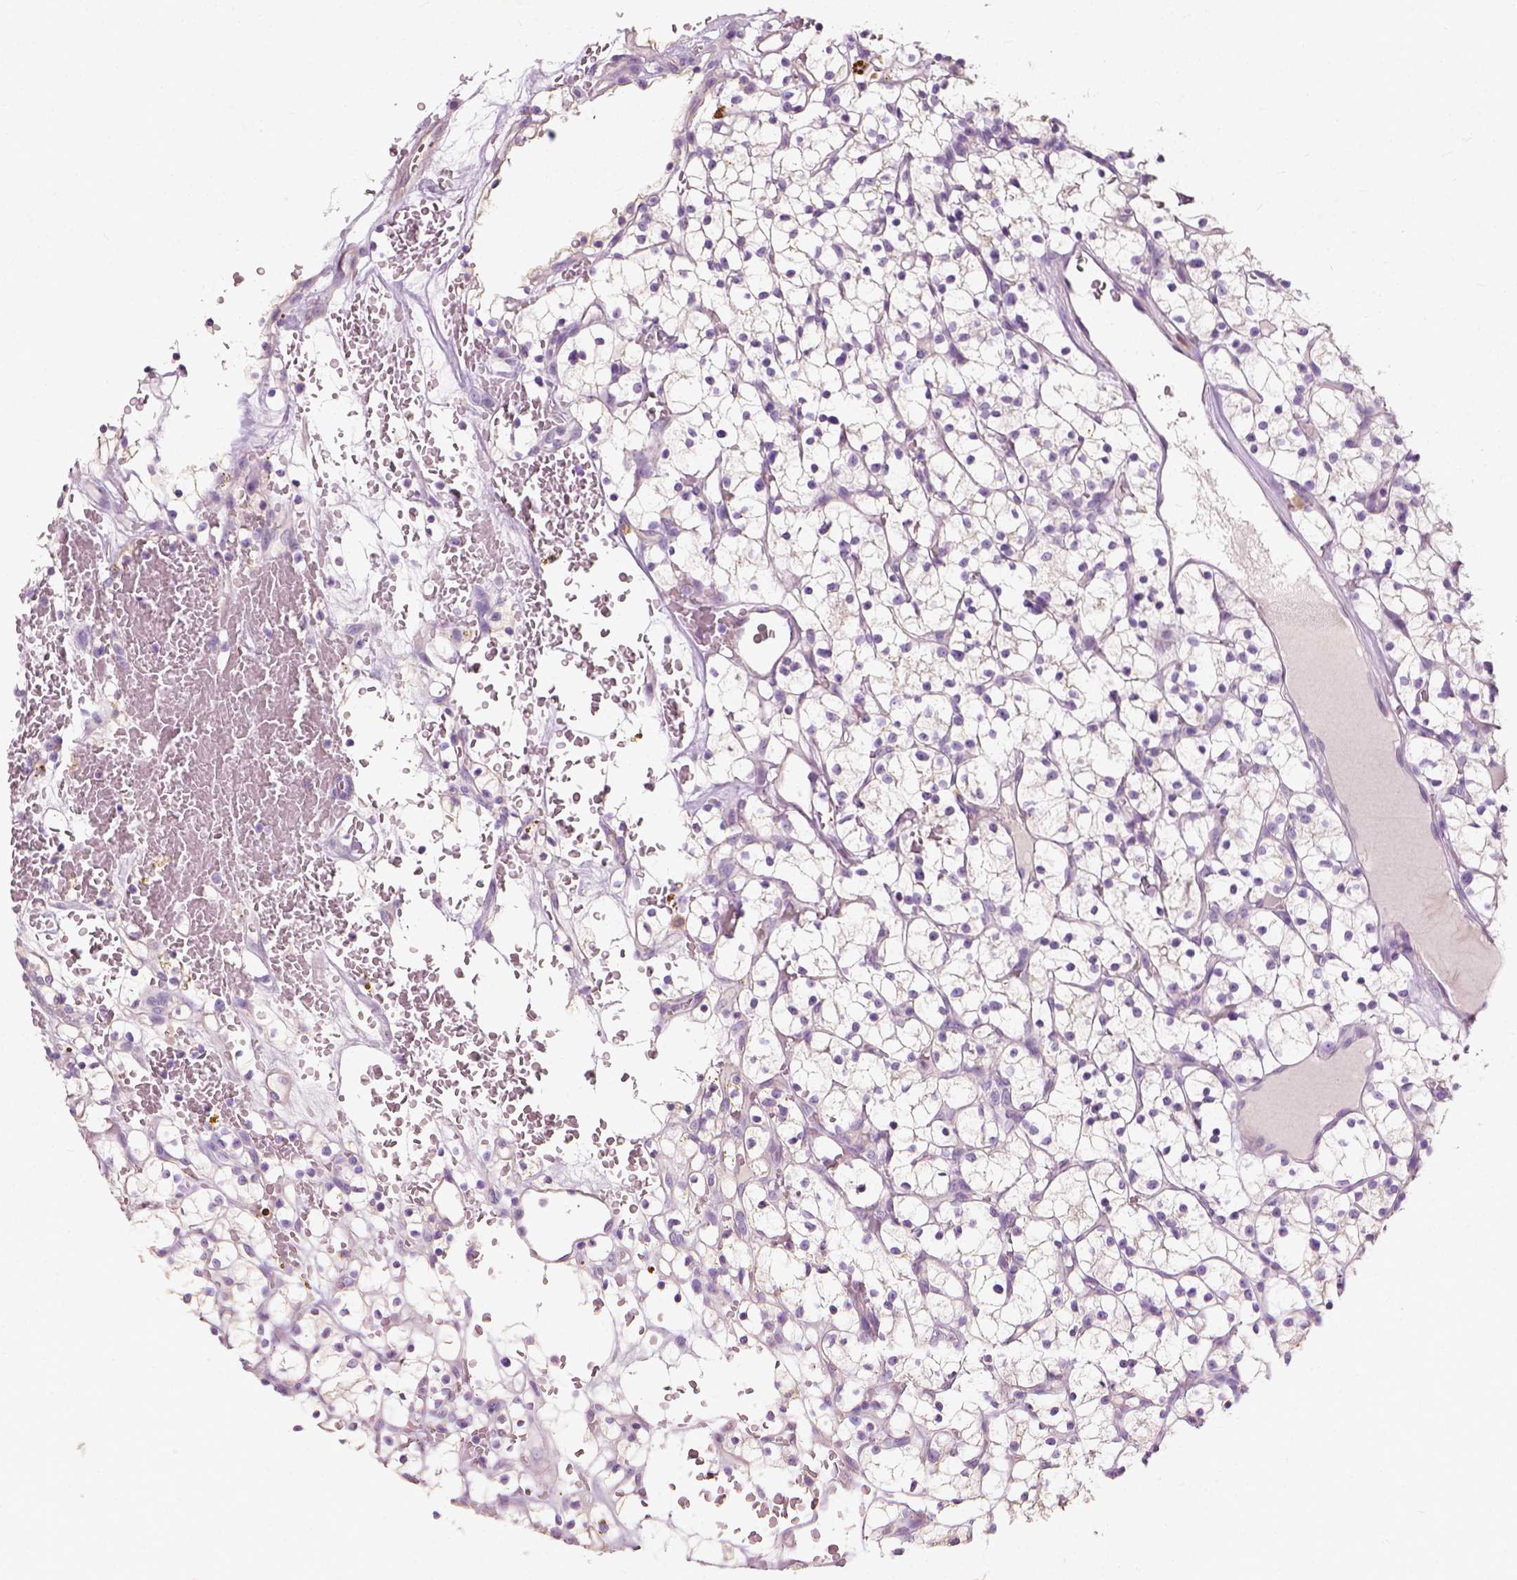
{"staining": {"intensity": "negative", "quantity": "none", "location": "none"}, "tissue": "renal cancer", "cell_type": "Tumor cells", "image_type": "cancer", "snomed": [{"axis": "morphology", "description": "Adenocarcinoma, NOS"}, {"axis": "topography", "description": "Kidney"}], "caption": "A high-resolution image shows IHC staining of renal adenocarcinoma, which exhibits no significant staining in tumor cells. (DAB (3,3'-diaminobenzidine) immunohistochemistry, high magnification).", "gene": "DHCR24", "patient": {"sex": "female", "age": 64}}